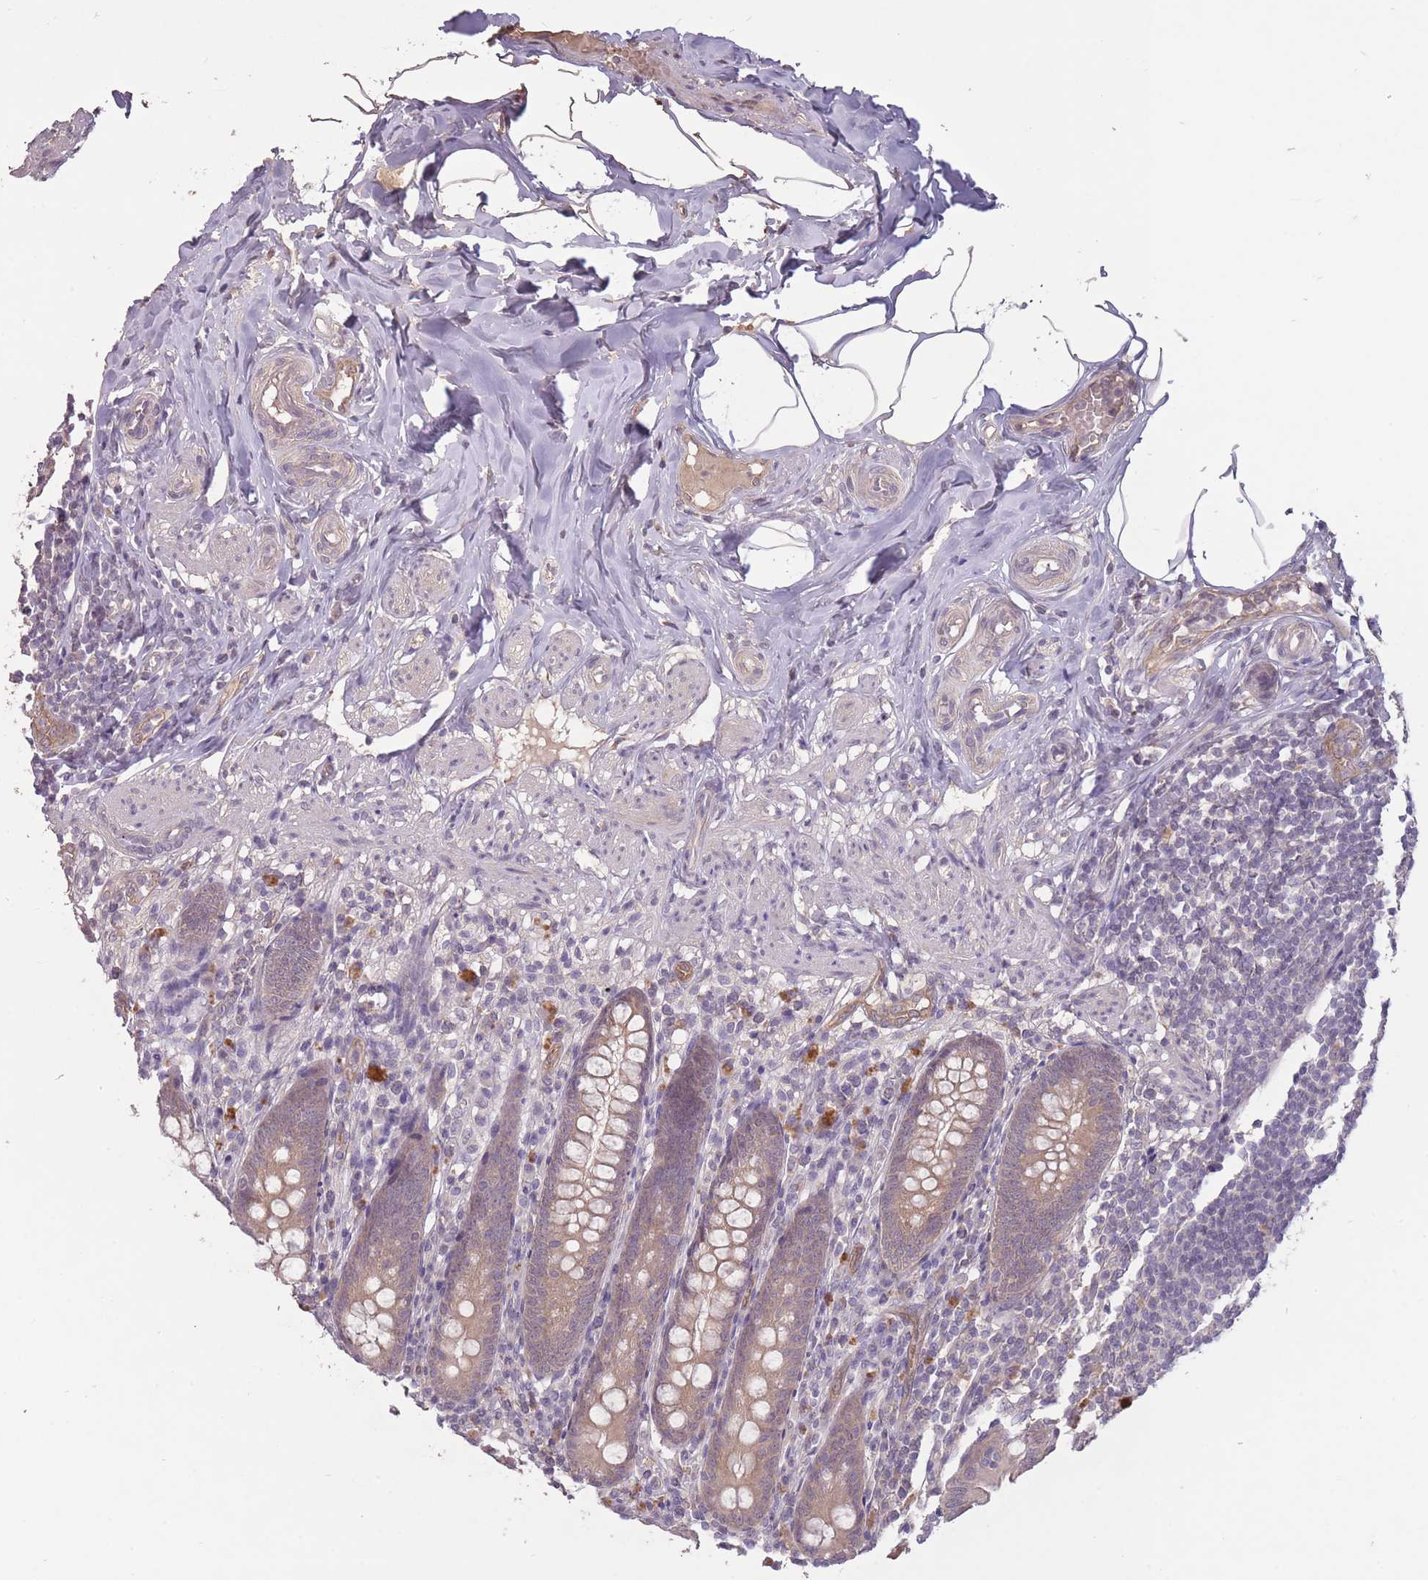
{"staining": {"intensity": "moderate", "quantity": ">75%", "location": "cytoplasmic/membranous"}, "tissue": "appendix", "cell_type": "Glandular cells", "image_type": "normal", "snomed": [{"axis": "morphology", "description": "Normal tissue, NOS"}, {"axis": "topography", "description": "Appendix"}], "caption": "The image displays immunohistochemical staining of benign appendix. There is moderate cytoplasmic/membranous positivity is present in approximately >75% of glandular cells.", "gene": "LRATD2", "patient": {"sex": "male", "age": 55}}